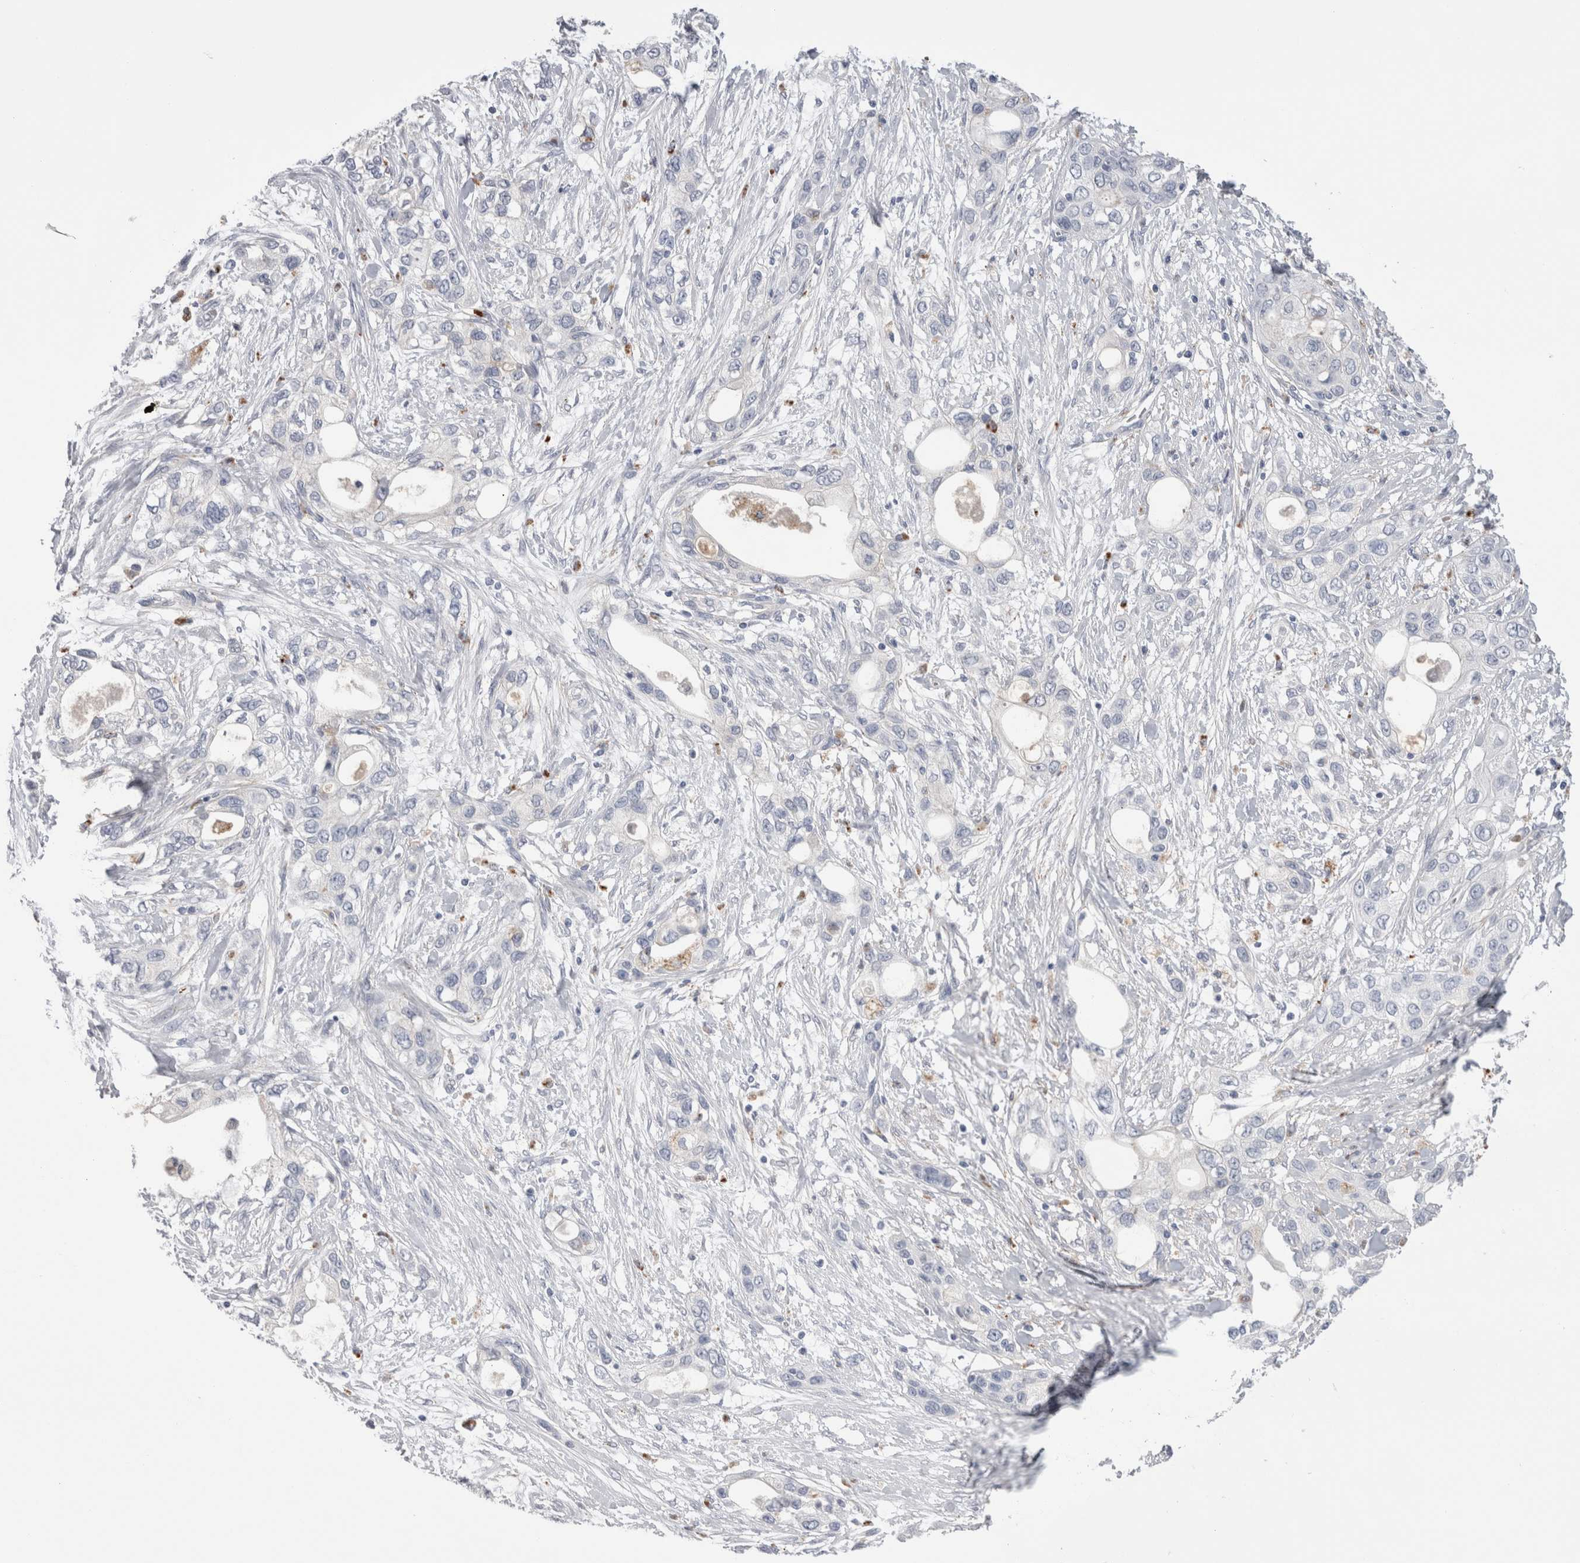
{"staining": {"intensity": "negative", "quantity": "none", "location": "none"}, "tissue": "pancreatic cancer", "cell_type": "Tumor cells", "image_type": "cancer", "snomed": [{"axis": "morphology", "description": "Adenocarcinoma, NOS"}, {"axis": "topography", "description": "Pancreas"}], "caption": "IHC photomicrograph of pancreatic cancer (adenocarcinoma) stained for a protein (brown), which displays no expression in tumor cells.", "gene": "EPDR1", "patient": {"sex": "female", "age": 70}}